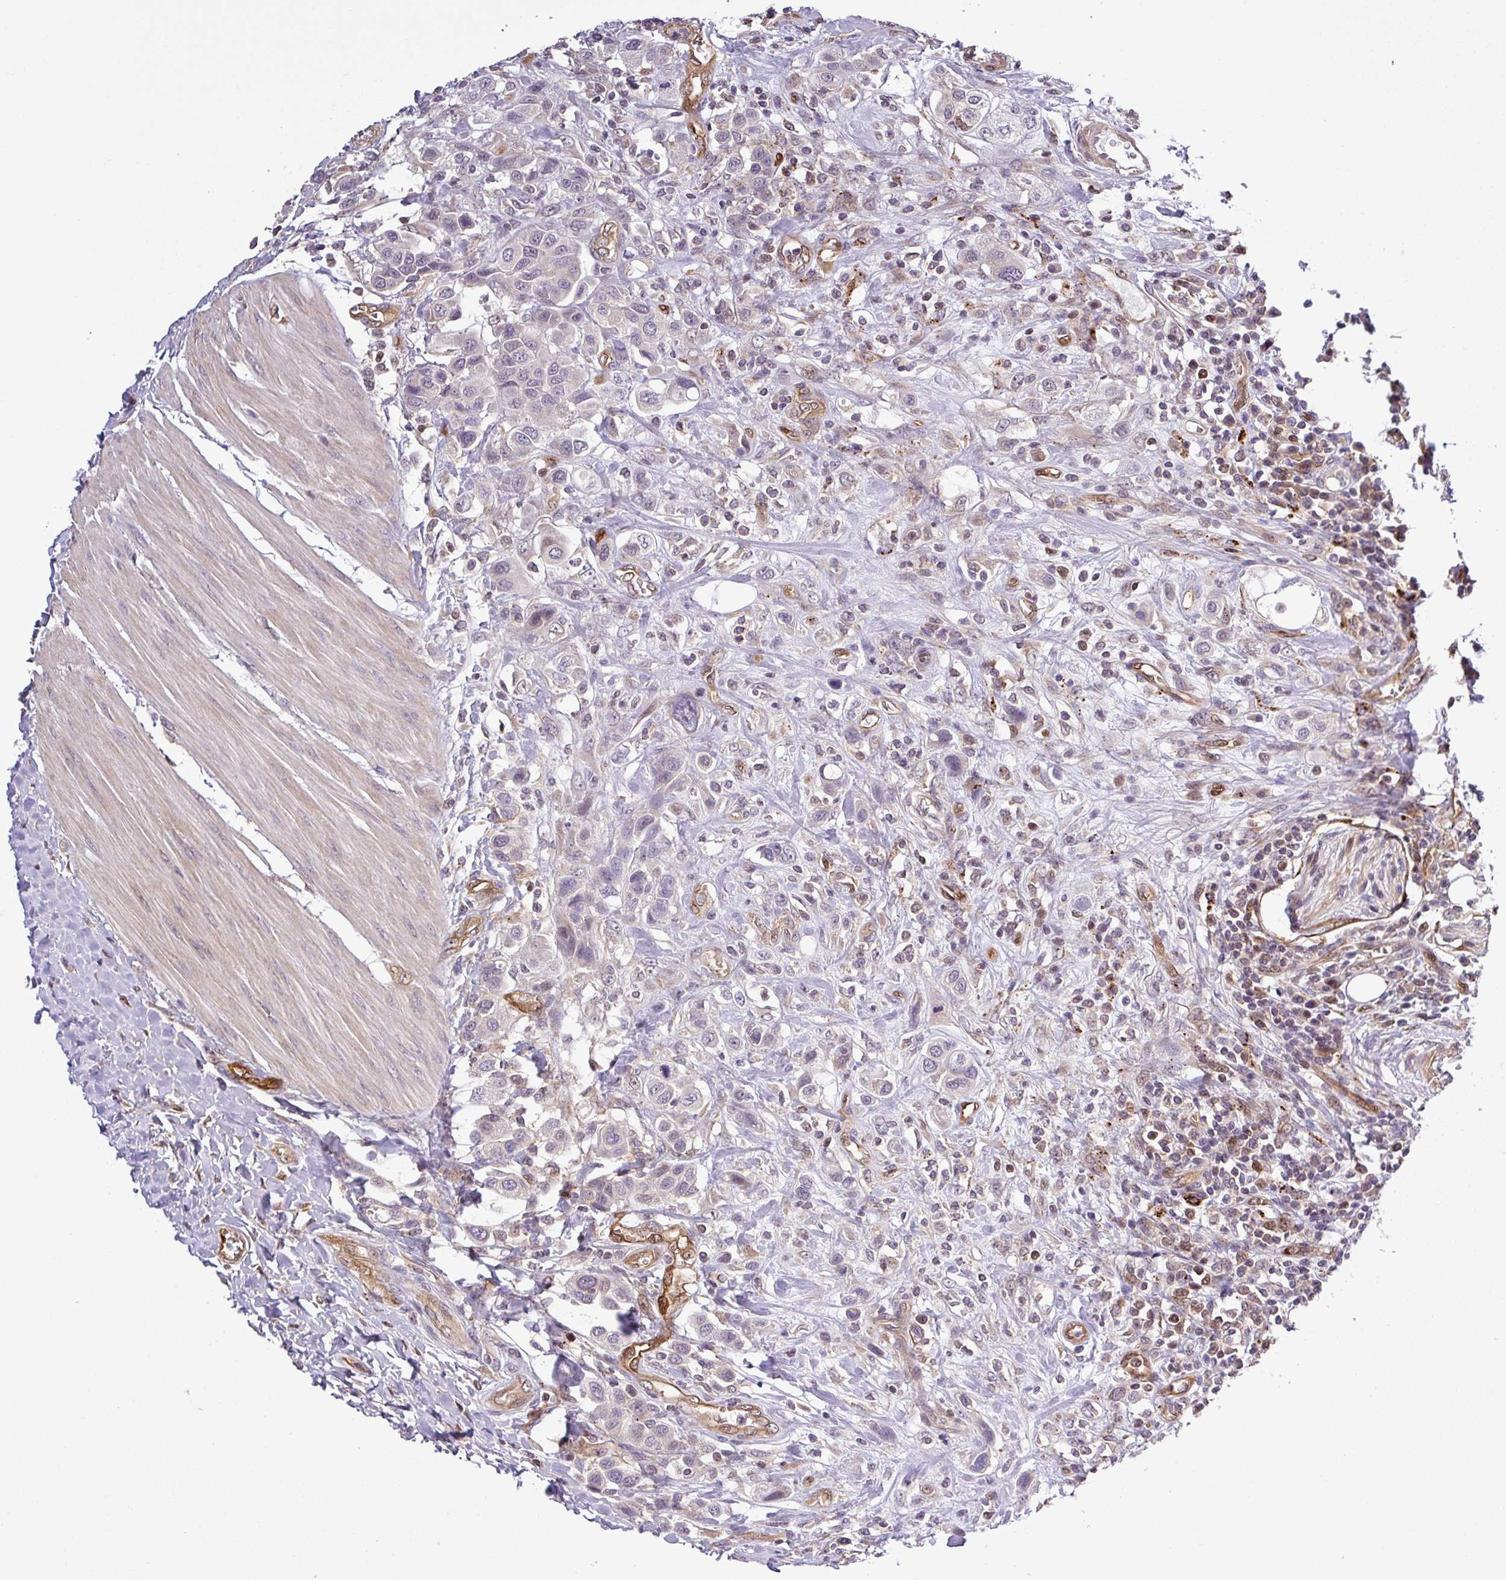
{"staining": {"intensity": "negative", "quantity": "none", "location": "none"}, "tissue": "urothelial cancer", "cell_type": "Tumor cells", "image_type": "cancer", "snomed": [{"axis": "morphology", "description": "Urothelial carcinoma, High grade"}, {"axis": "topography", "description": "Urinary bladder"}], "caption": "An IHC image of high-grade urothelial carcinoma is shown. There is no staining in tumor cells of high-grade urothelial carcinoma.", "gene": "CARHSP1", "patient": {"sex": "male", "age": 50}}